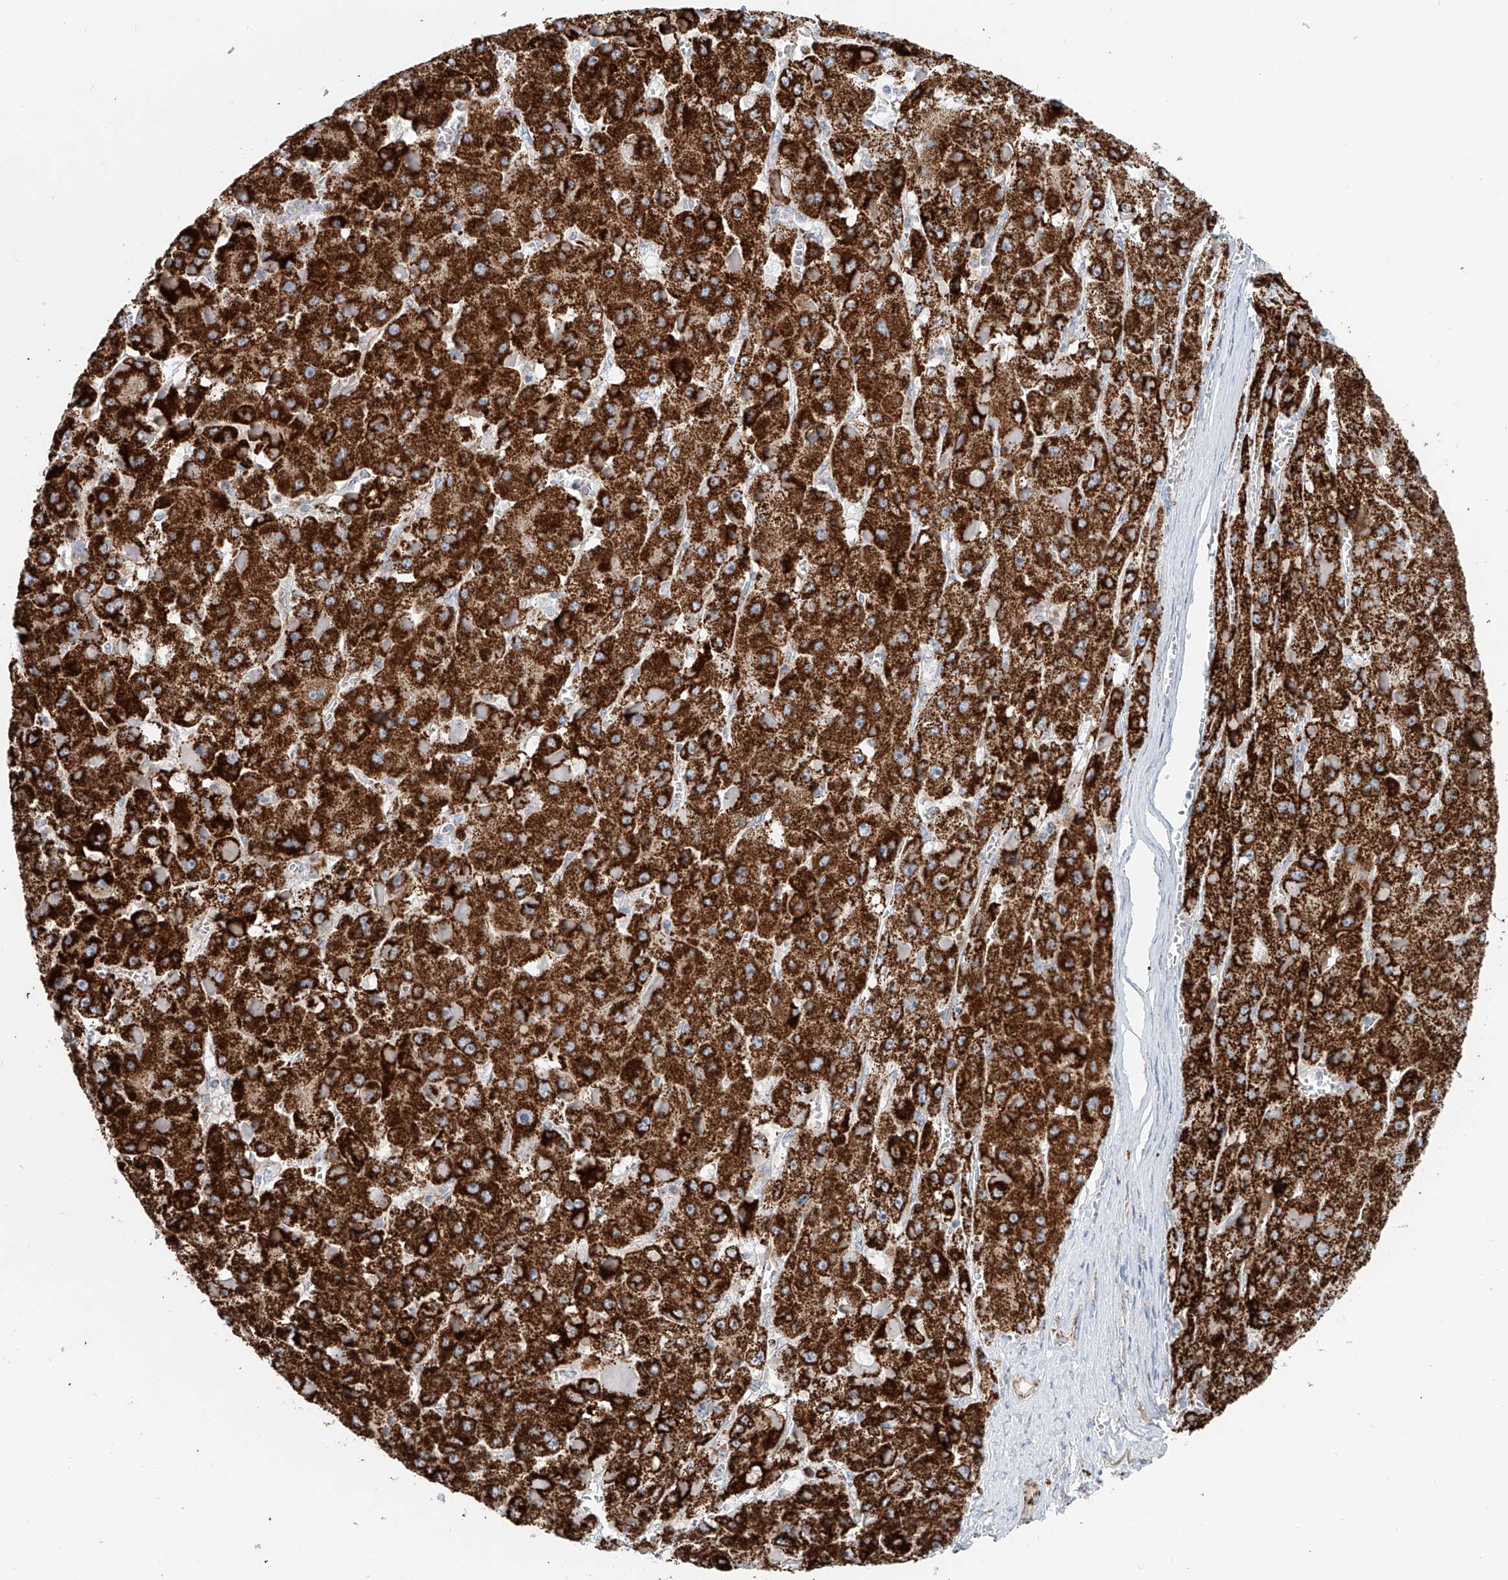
{"staining": {"intensity": "strong", "quantity": ">75%", "location": "cytoplasmic/membranous"}, "tissue": "liver cancer", "cell_type": "Tumor cells", "image_type": "cancer", "snomed": [{"axis": "morphology", "description": "Carcinoma, Hepatocellular, NOS"}, {"axis": "topography", "description": "Liver"}], "caption": "Human liver cancer (hepatocellular carcinoma) stained for a protein (brown) exhibits strong cytoplasmic/membranous positive positivity in about >75% of tumor cells.", "gene": "CARD10", "patient": {"sex": "female", "age": 73}}